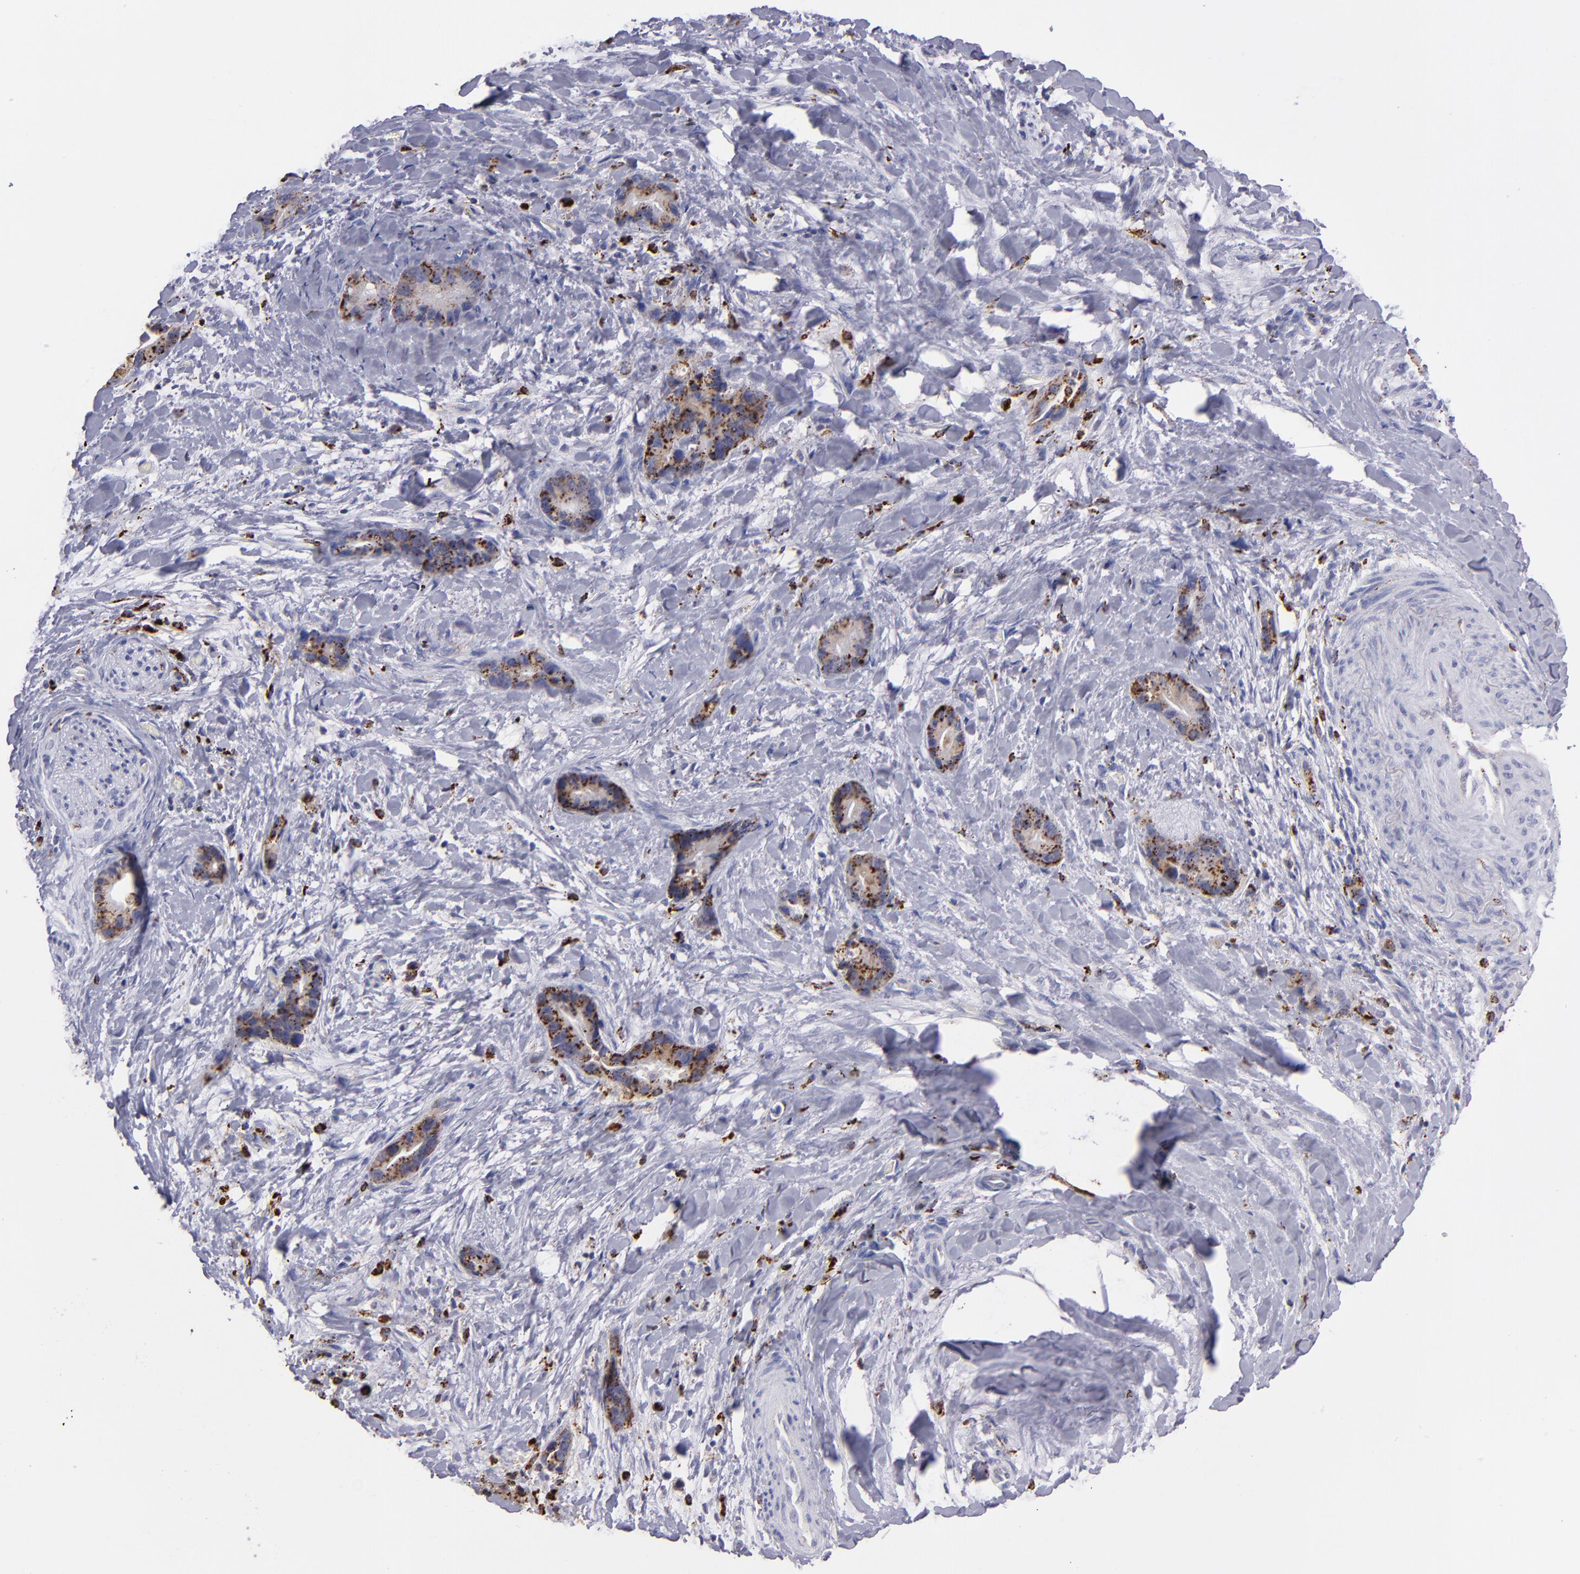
{"staining": {"intensity": "moderate", "quantity": ">75%", "location": "cytoplasmic/membranous"}, "tissue": "liver cancer", "cell_type": "Tumor cells", "image_type": "cancer", "snomed": [{"axis": "morphology", "description": "Cholangiocarcinoma"}, {"axis": "topography", "description": "Liver"}], "caption": "Protein expression analysis of liver cancer (cholangiocarcinoma) shows moderate cytoplasmic/membranous staining in approximately >75% of tumor cells.", "gene": "CTSS", "patient": {"sex": "female", "age": 55}}